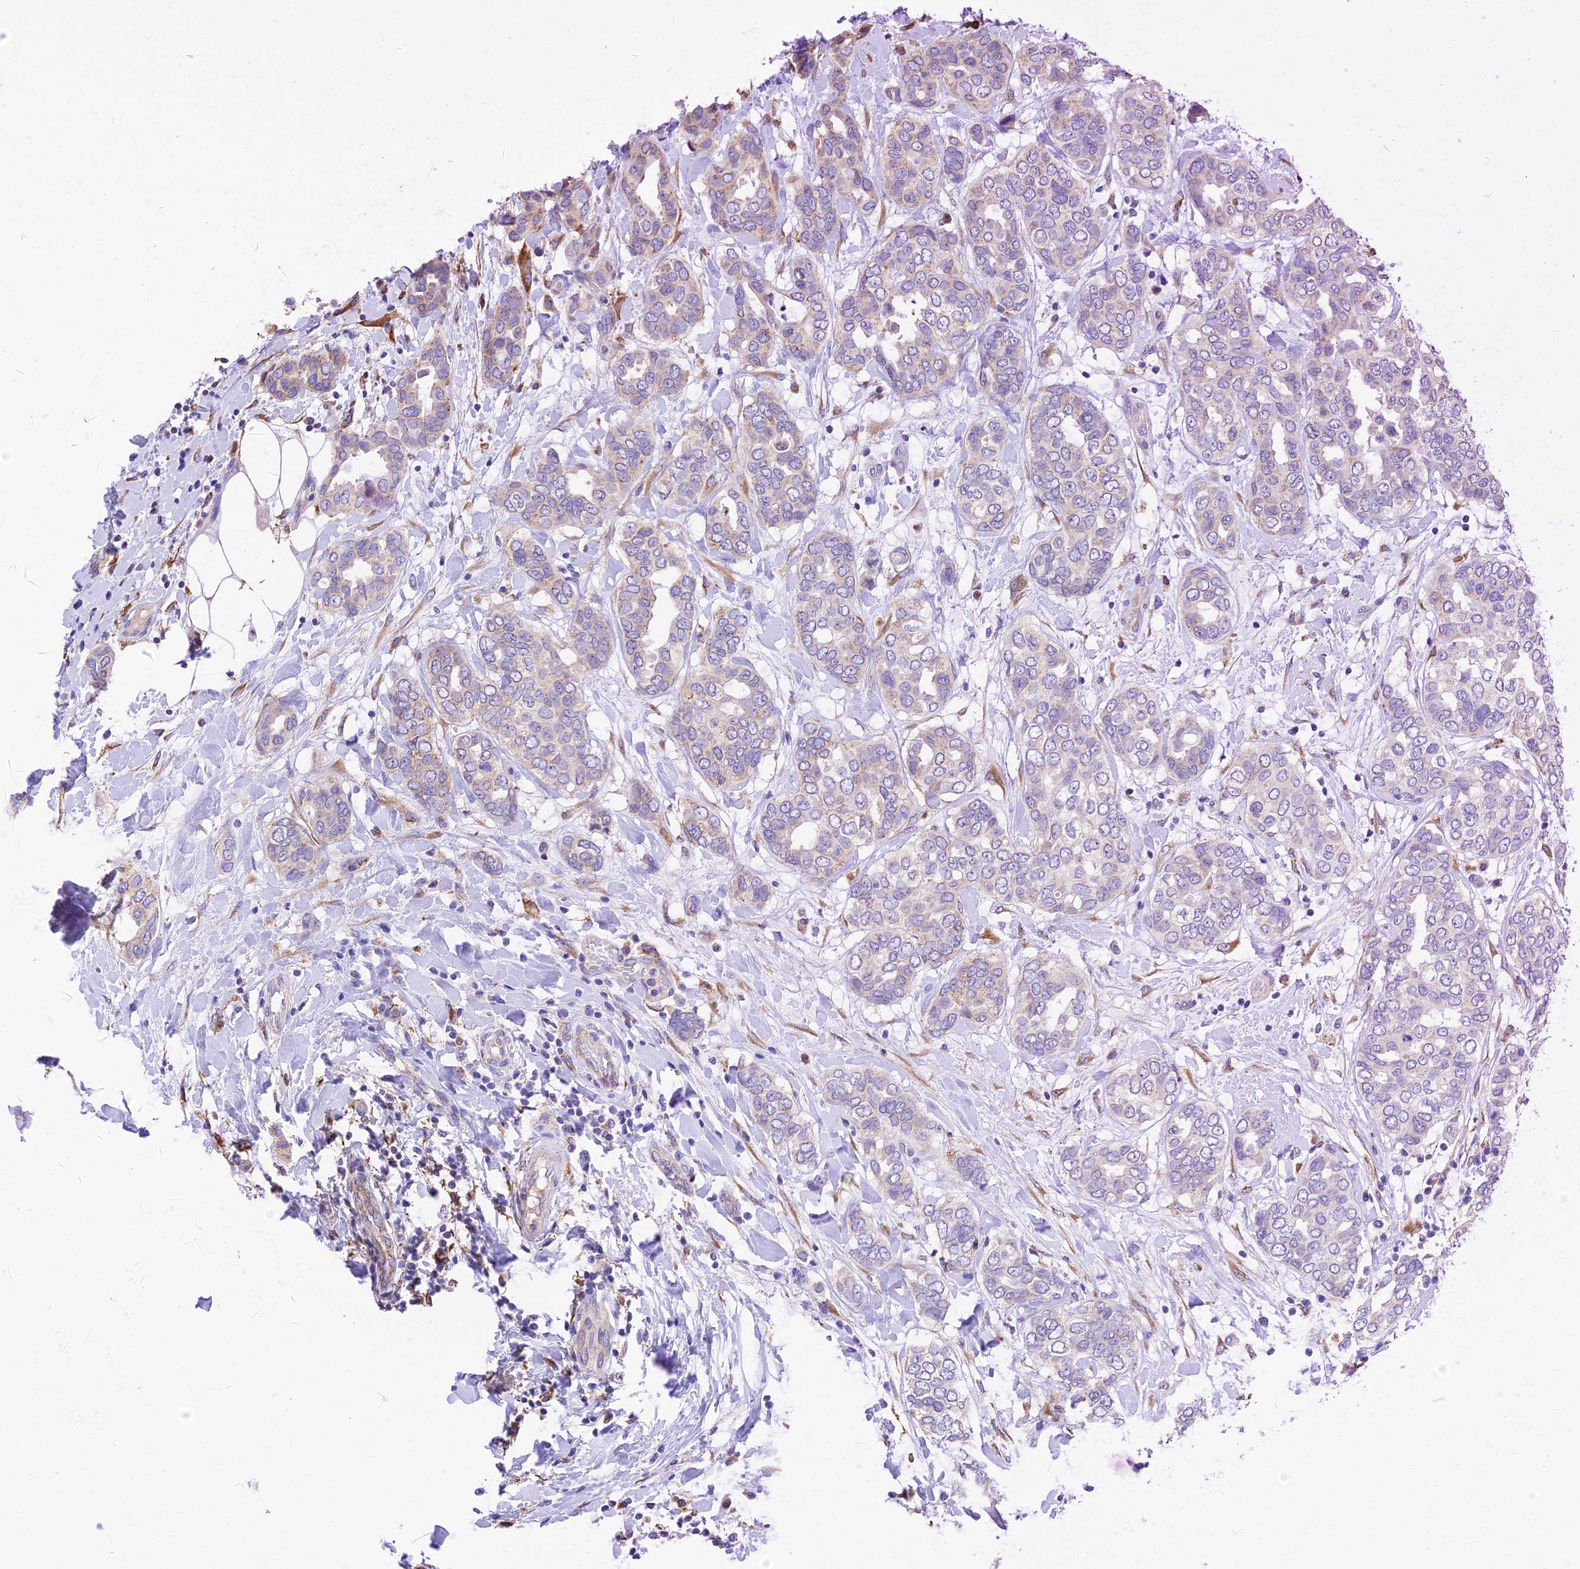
{"staining": {"intensity": "negative", "quantity": "none", "location": "none"}, "tissue": "breast cancer", "cell_type": "Tumor cells", "image_type": "cancer", "snomed": [{"axis": "morphology", "description": "Lobular carcinoma"}, {"axis": "topography", "description": "Breast"}], "caption": "IHC histopathology image of breast cancer stained for a protein (brown), which demonstrates no expression in tumor cells.", "gene": "VKORC1", "patient": {"sex": "female", "age": 51}}